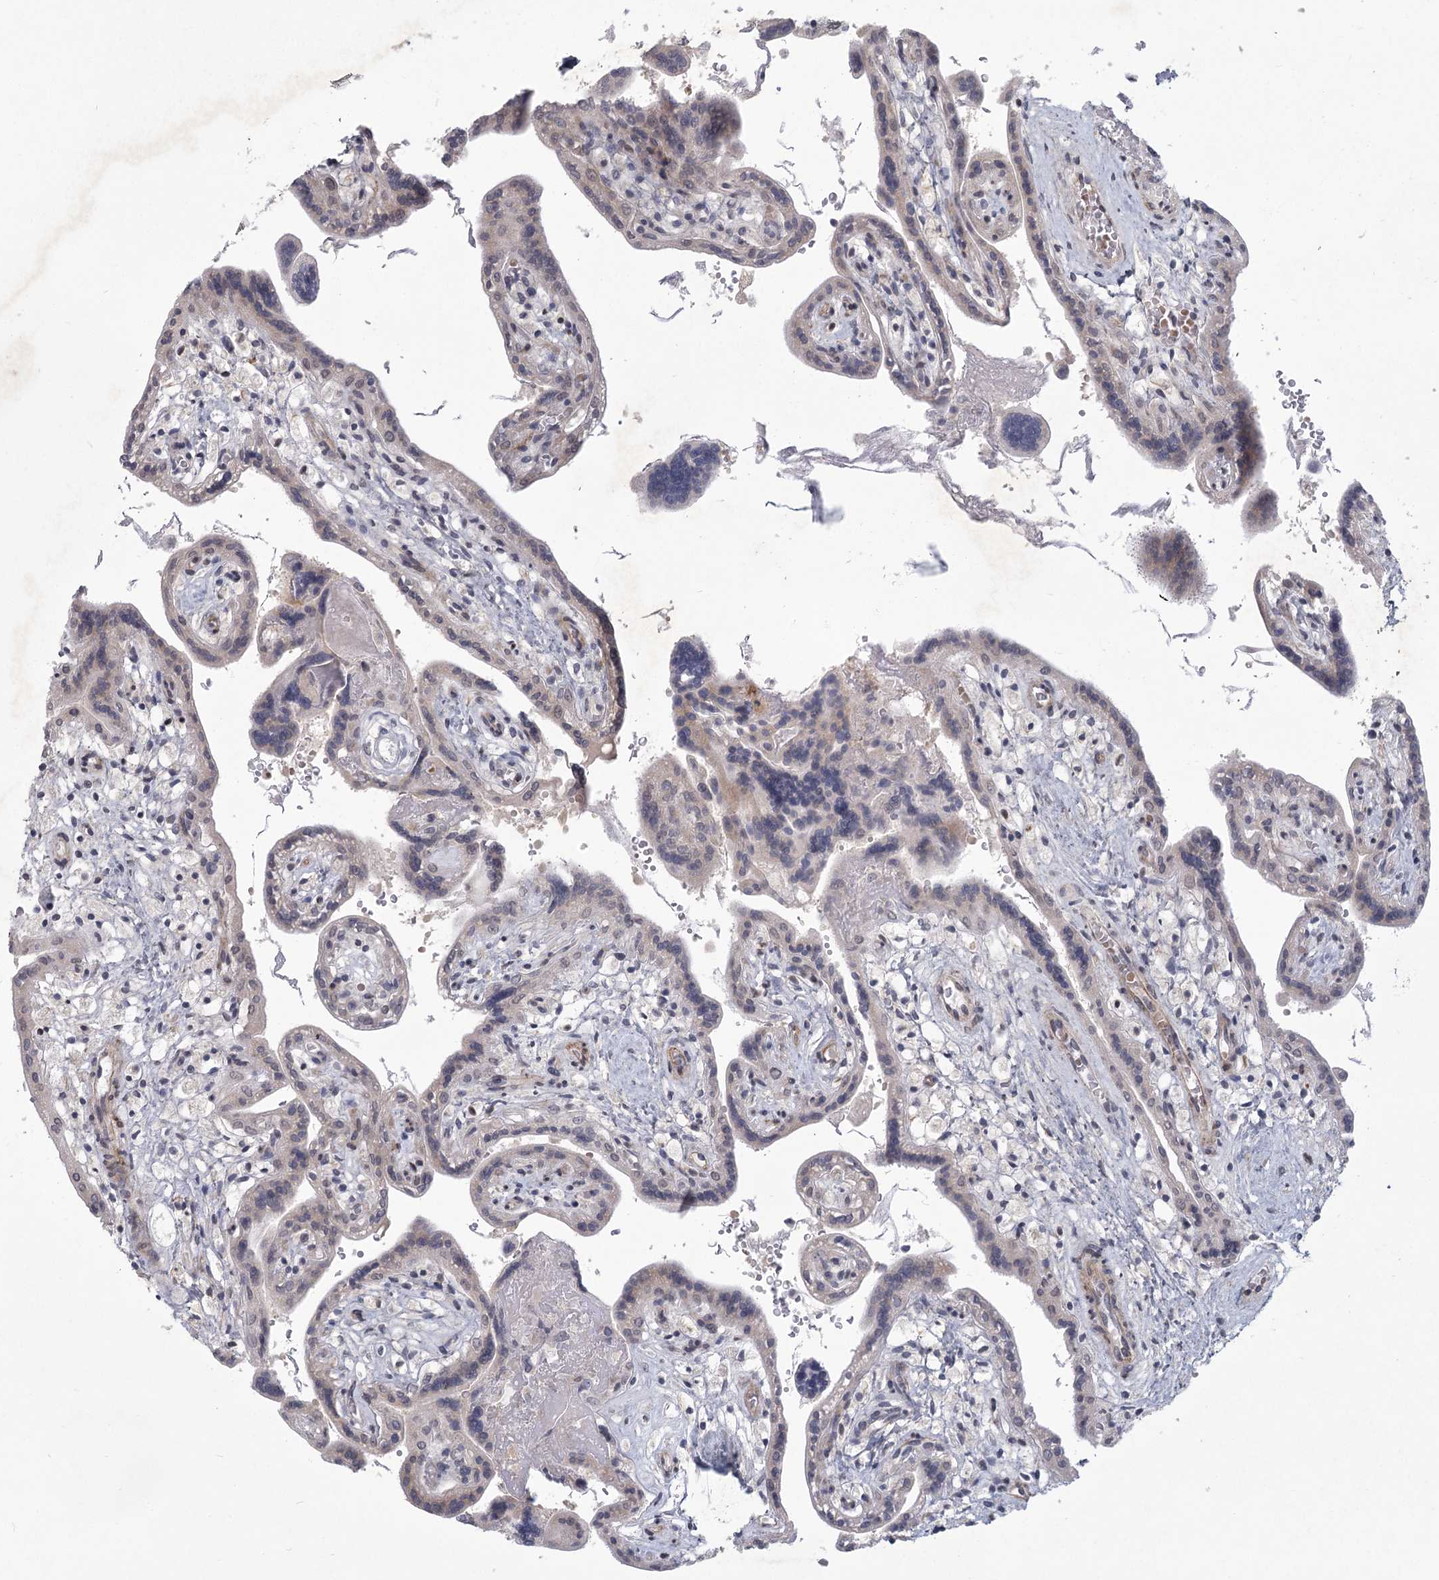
{"staining": {"intensity": "weak", "quantity": "<25%", "location": "cytoplasmic/membranous"}, "tissue": "placenta", "cell_type": "Trophoblastic cells", "image_type": "normal", "snomed": [{"axis": "morphology", "description": "Normal tissue, NOS"}, {"axis": "topography", "description": "Placenta"}], "caption": "Protein analysis of unremarkable placenta demonstrates no significant positivity in trophoblastic cells.", "gene": "MEPE", "patient": {"sex": "female", "age": 37}}